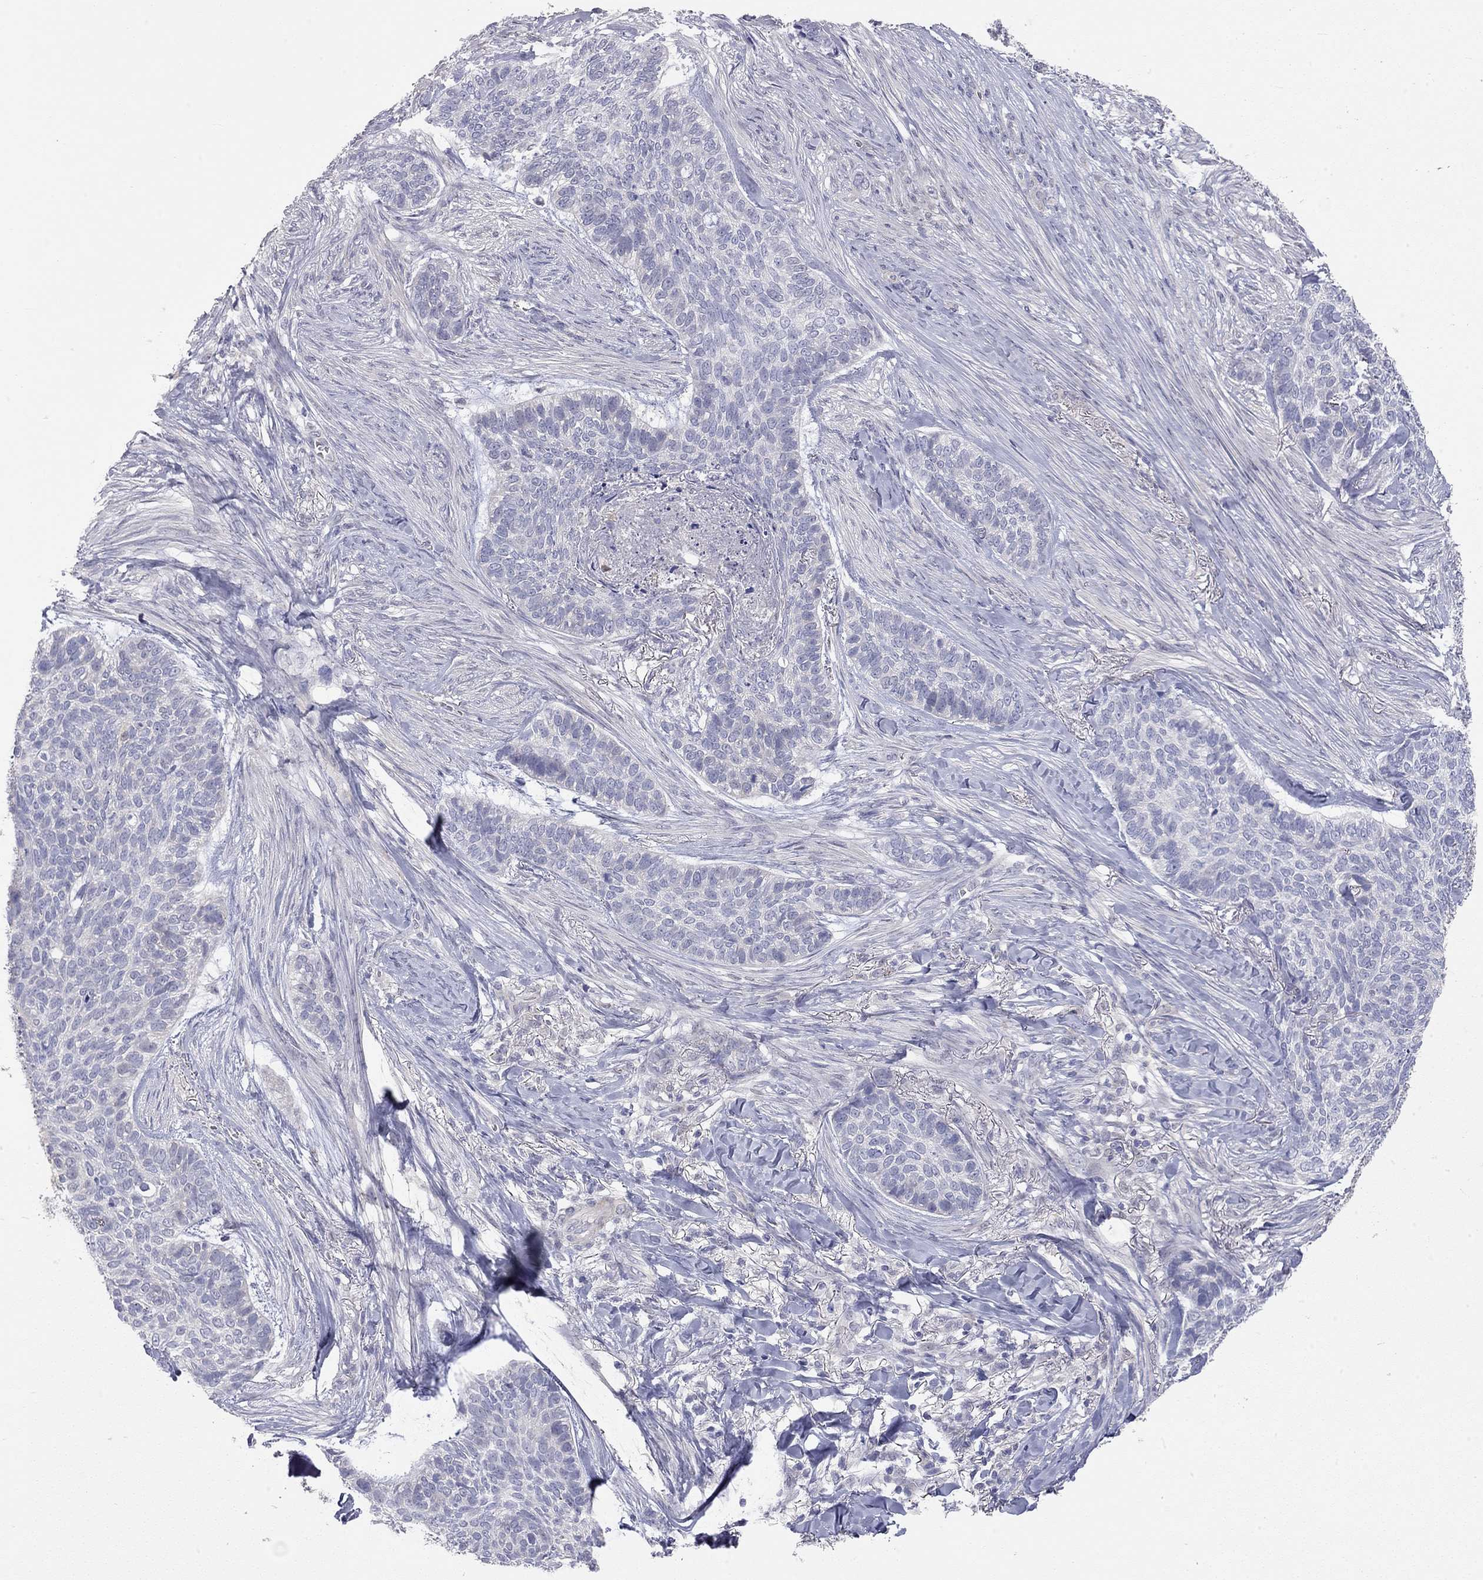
{"staining": {"intensity": "negative", "quantity": "none", "location": "none"}, "tissue": "skin cancer", "cell_type": "Tumor cells", "image_type": "cancer", "snomed": [{"axis": "morphology", "description": "Basal cell carcinoma"}, {"axis": "topography", "description": "Skin"}], "caption": "Protein analysis of skin basal cell carcinoma shows no significant positivity in tumor cells.", "gene": "PAPSS2", "patient": {"sex": "female", "age": 69}}